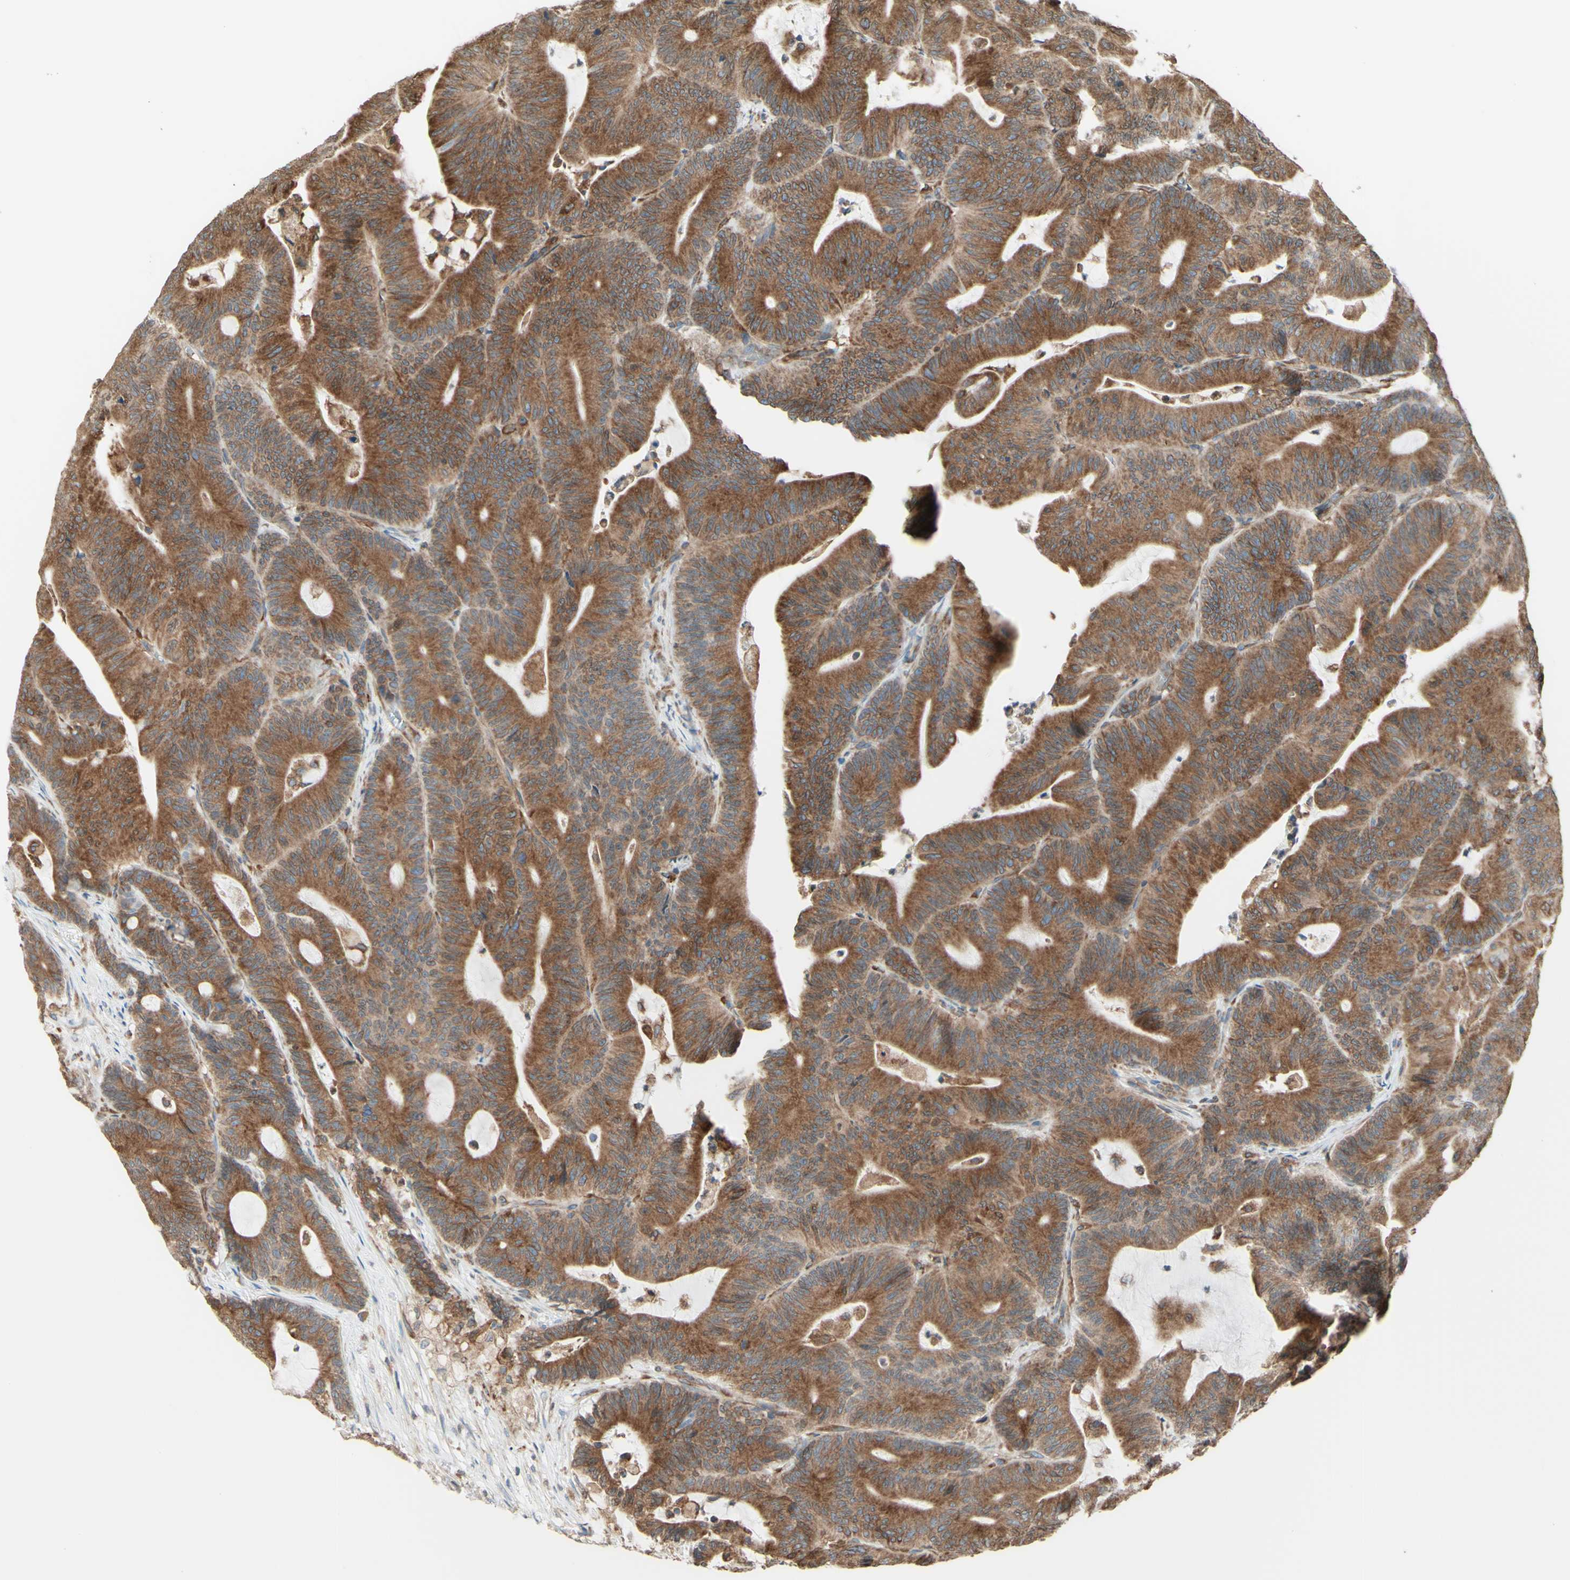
{"staining": {"intensity": "moderate", "quantity": ">75%", "location": "cytoplasmic/membranous"}, "tissue": "colorectal cancer", "cell_type": "Tumor cells", "image_type": "cancer", "snomed": [{"axis": "morphology", "description": "Adenocarcinoma, NOS"}, {"axis": "topography", "description": "Colon"}], "caption": "DAB immunohistochemical staining of human colorectal adenocarcinoma reveals moderate cytoplasmic/membranous protein expression in about >75% of tumor cells.", "gene": "DNAJB11", "patient": {"sex": "female", "age": 84}}